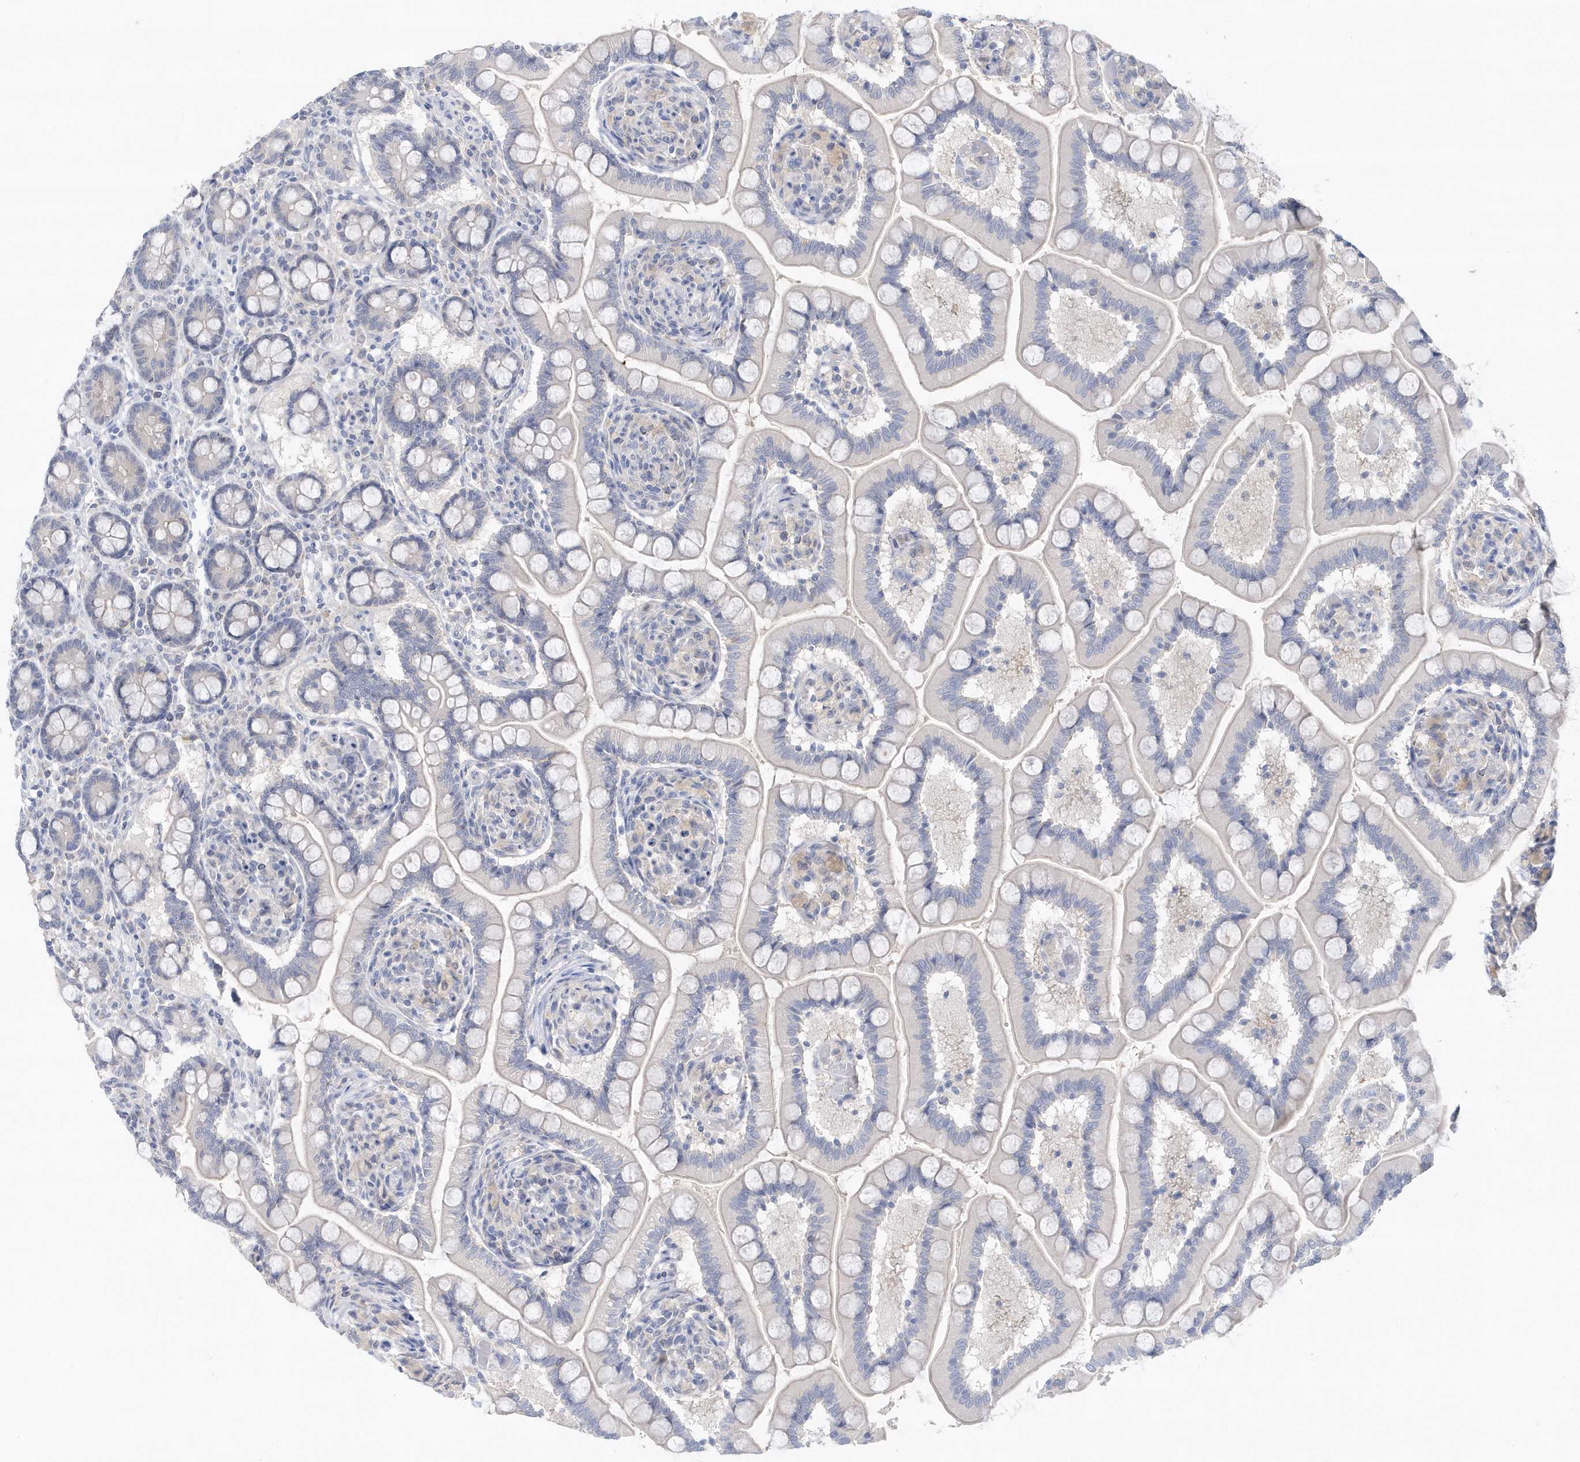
{"staining": {"intensity": "negative", "quantity": "none", "location": "none"}, "tissue": "small intestine", "cell_type": "Glandular cells", "image_type": "normal", "snomed": [{"axis": "morphology", "description": "Normal tissue, NOS"}, {"axis": "topography", "description": "Small intestine"}], "caption": "High magnification brightfield microscopy of unremarkable small intestine stained with DAB (brown) and counterstained with hematoxylin (blue): glandular cells show no significant positivity.", "gene": "RPEL1", "patient": {"sex": "female", "age": 64}}